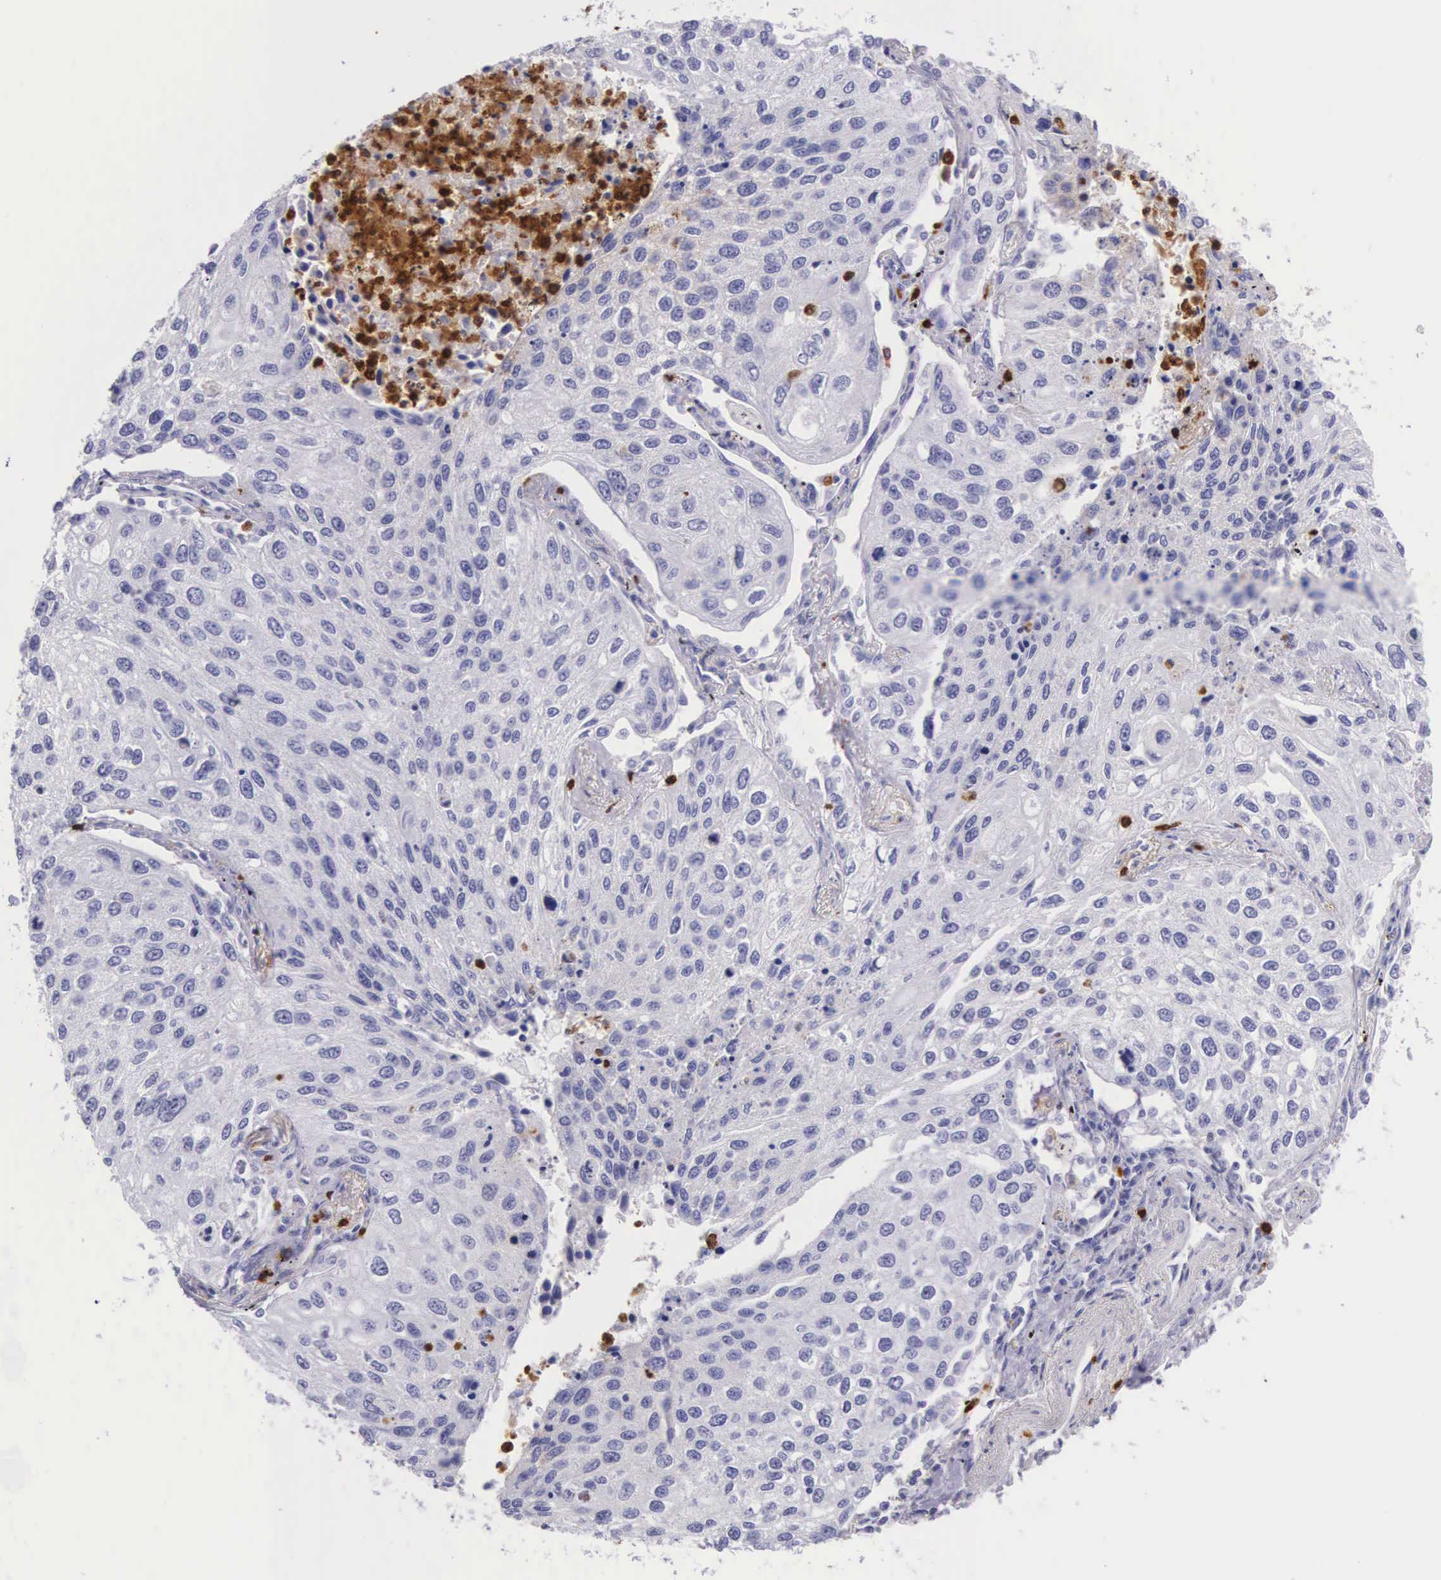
{"staining": {"intensity": "negative", "quantity": "none", "location": "none"}, "tissue": "lung cancer", "cell_type": "Tumor cells", "image_type": "cancer", "snomed": [{"axis": "morphology", "description": "Squamous cell carcinoma, NOS"}, {"axis": "topography", "description": "Lung"}], "caption": "An image of human lung cancer is negative for staining in tumor cells.", "gene": "FCN1", "patient": {"sex": "male", "age": 75}}